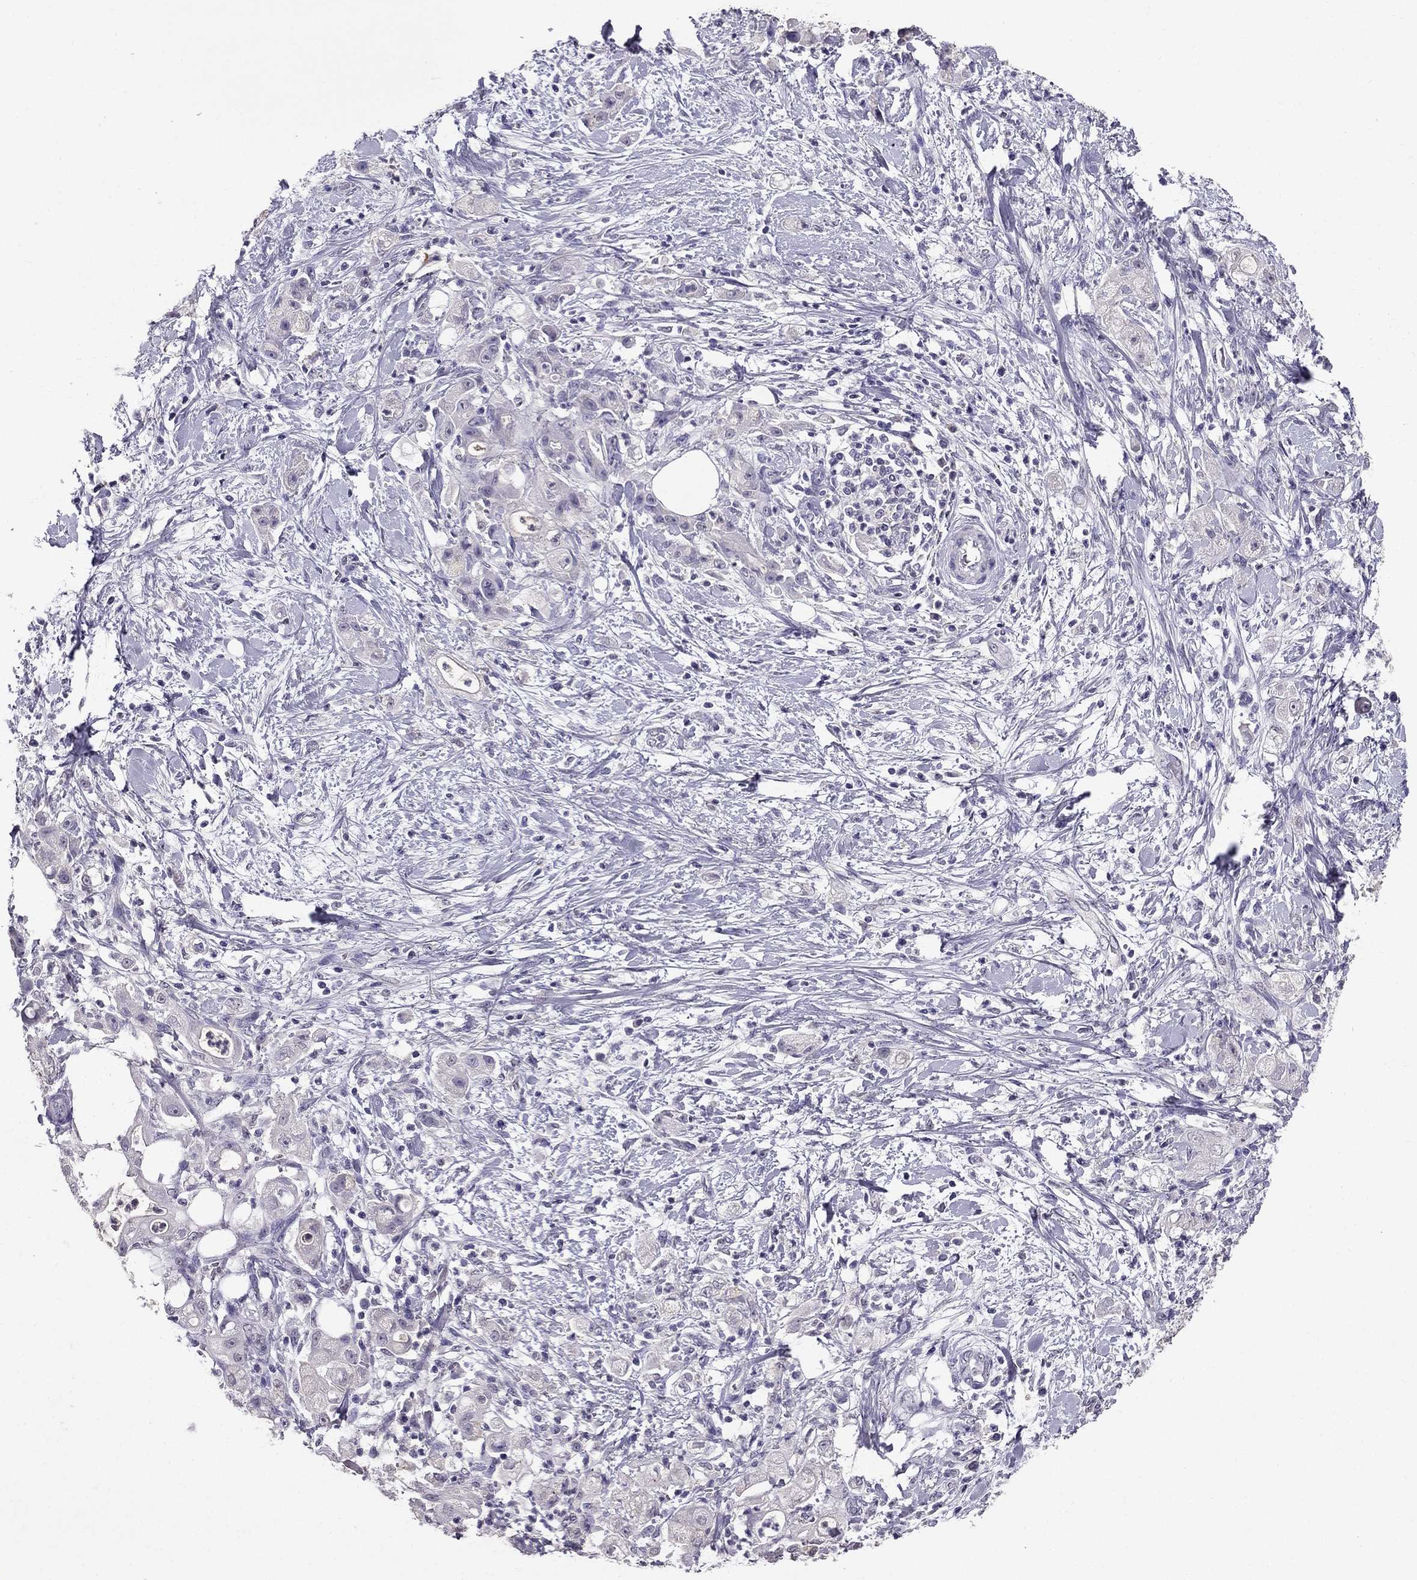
{"staining": {"intensity": "negative", "quantity": "none", "location": "none"}, "tissue": "stomach cancer", "cell_type": "Tumor cells", "image_type": "cancer", "snomed": [{"axis": "morphology", "description": "Adenocarcinoma, NOS"}, {"axis": "topography", "description": "Stomach"}], "caption": "Immunohistochemistry (IHC) of human stomach cancer demonstrates no staining in tumor cells. Brightfield microscopy of immunohistochemistry (IHC) stained with DAB (3,3'-diaminobenzidine) (brown) and hematoxylin (blue), captured at high magnification.", "gene": "SCG5", "patient": {"sex": "male", "age": 58}}